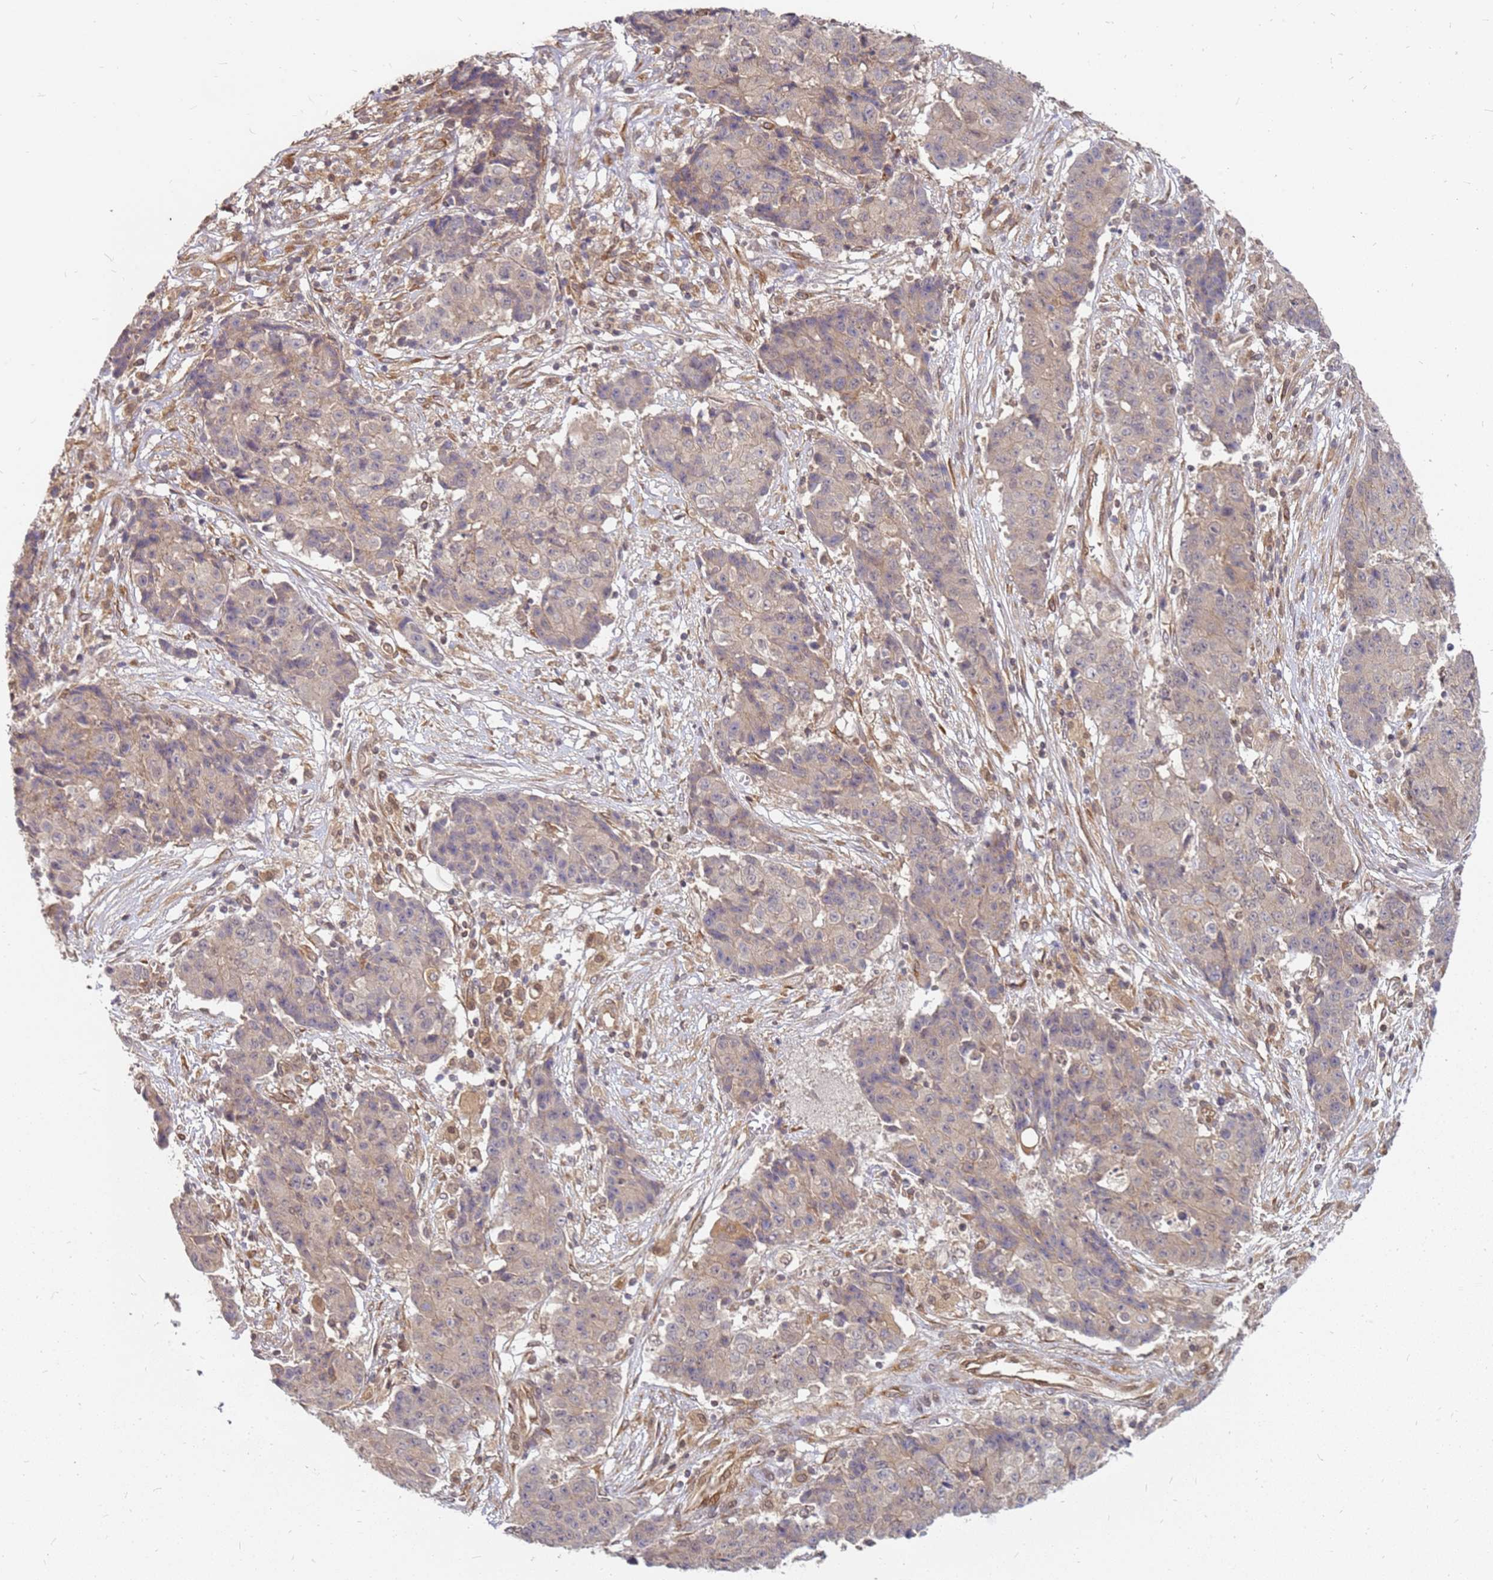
{"staining": {"intensity": "weak", "quantity": "25%-75%", "location": "cytoplasmic/membranous"}, "tissue": "ovarian cancer", "cell_type": "Tumor cells", "image_type": "cancer", "snomed": [{"axis": "morphology", "description": "Carcinoma, endometroid"}, {"axis": "topography", "description": "Ovary"}], "caption": "Protein expression analysis of human endometroid carcinoma (ovarian) reveals weak cytoplasmic/membranous expression in about 25%-75% of tumor cells.", "gene": "NUDT14", "patient": {"sex": "female", "age": 42}}